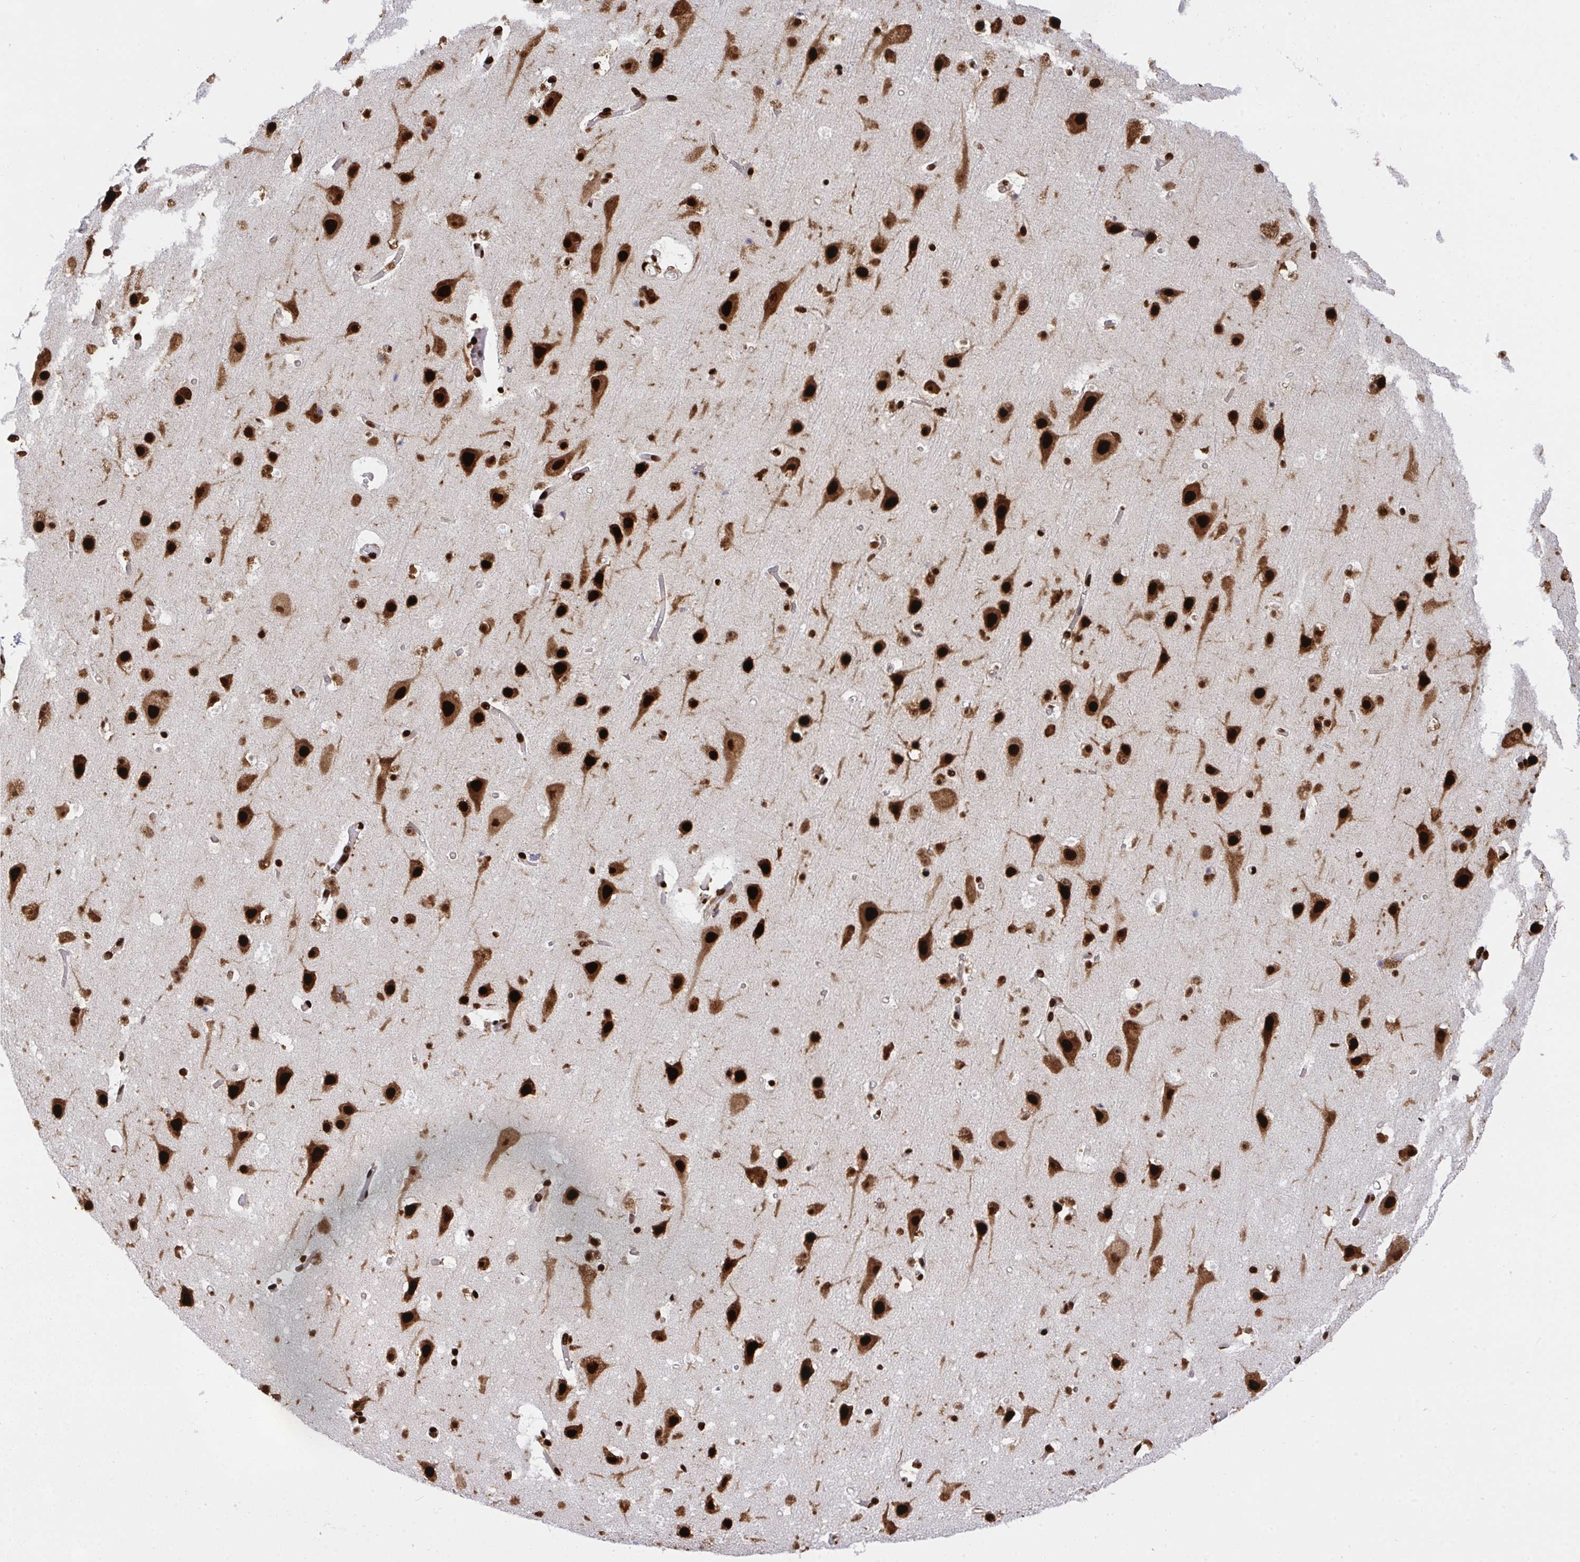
{"staining": {"intensity": "strong", "quantity": ">75%", "location": "nuclear"}, "tissue": "cerebral cortex", "cell_type": "Endothelial cells", "image_type": "normal", "snomed": [{"axis": "morphology", "description": "Normal tissue, NOS"}, {"axis": "topography", "description": "Cerebral cortex"}], "caption": "Brown immunohistochemical staining in normal cerebral cortex demonstrates strong nuclear positivity in approximately >75% of endothelial cells.", "gene": "HNRNPL", "patient": {"sex": "female", "age": 42}}